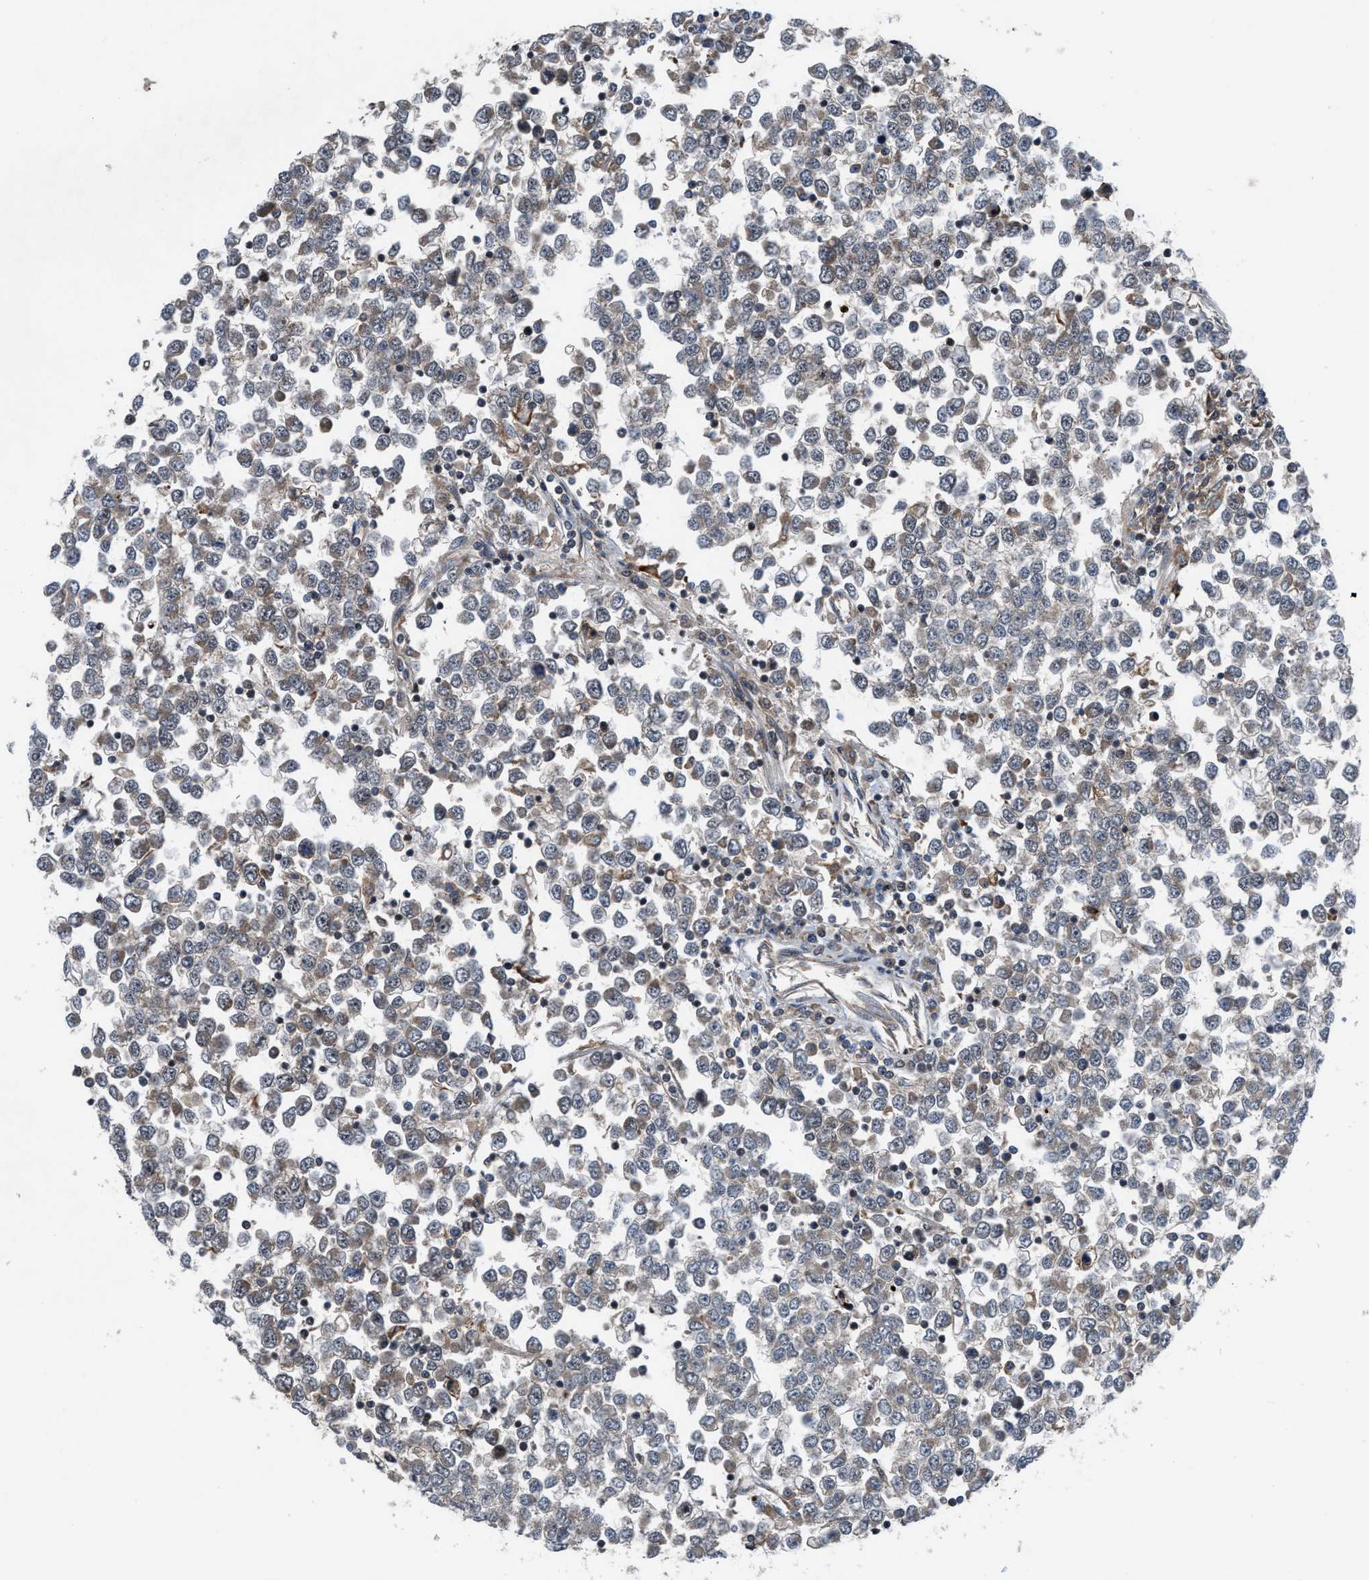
{"staining": {"intensity": "weak", "quantity": "<25%", "location": "cytoplasmic/membranous"}, "tissue": "testis cancer", "cell_type": "Tumor cells", "image_type": "cancer", "snomed": [{"axis": "morphology", "description": "Seminoma, NOS"}, {"axis": "topography", "description": "Testis"}], "caption": "DAB immunohistochemical staining of seminoma (testis) reveals no significant expression in tumor cells.", "gene": "AP3M2", "patient": {"sex": "male", "age": 65}}